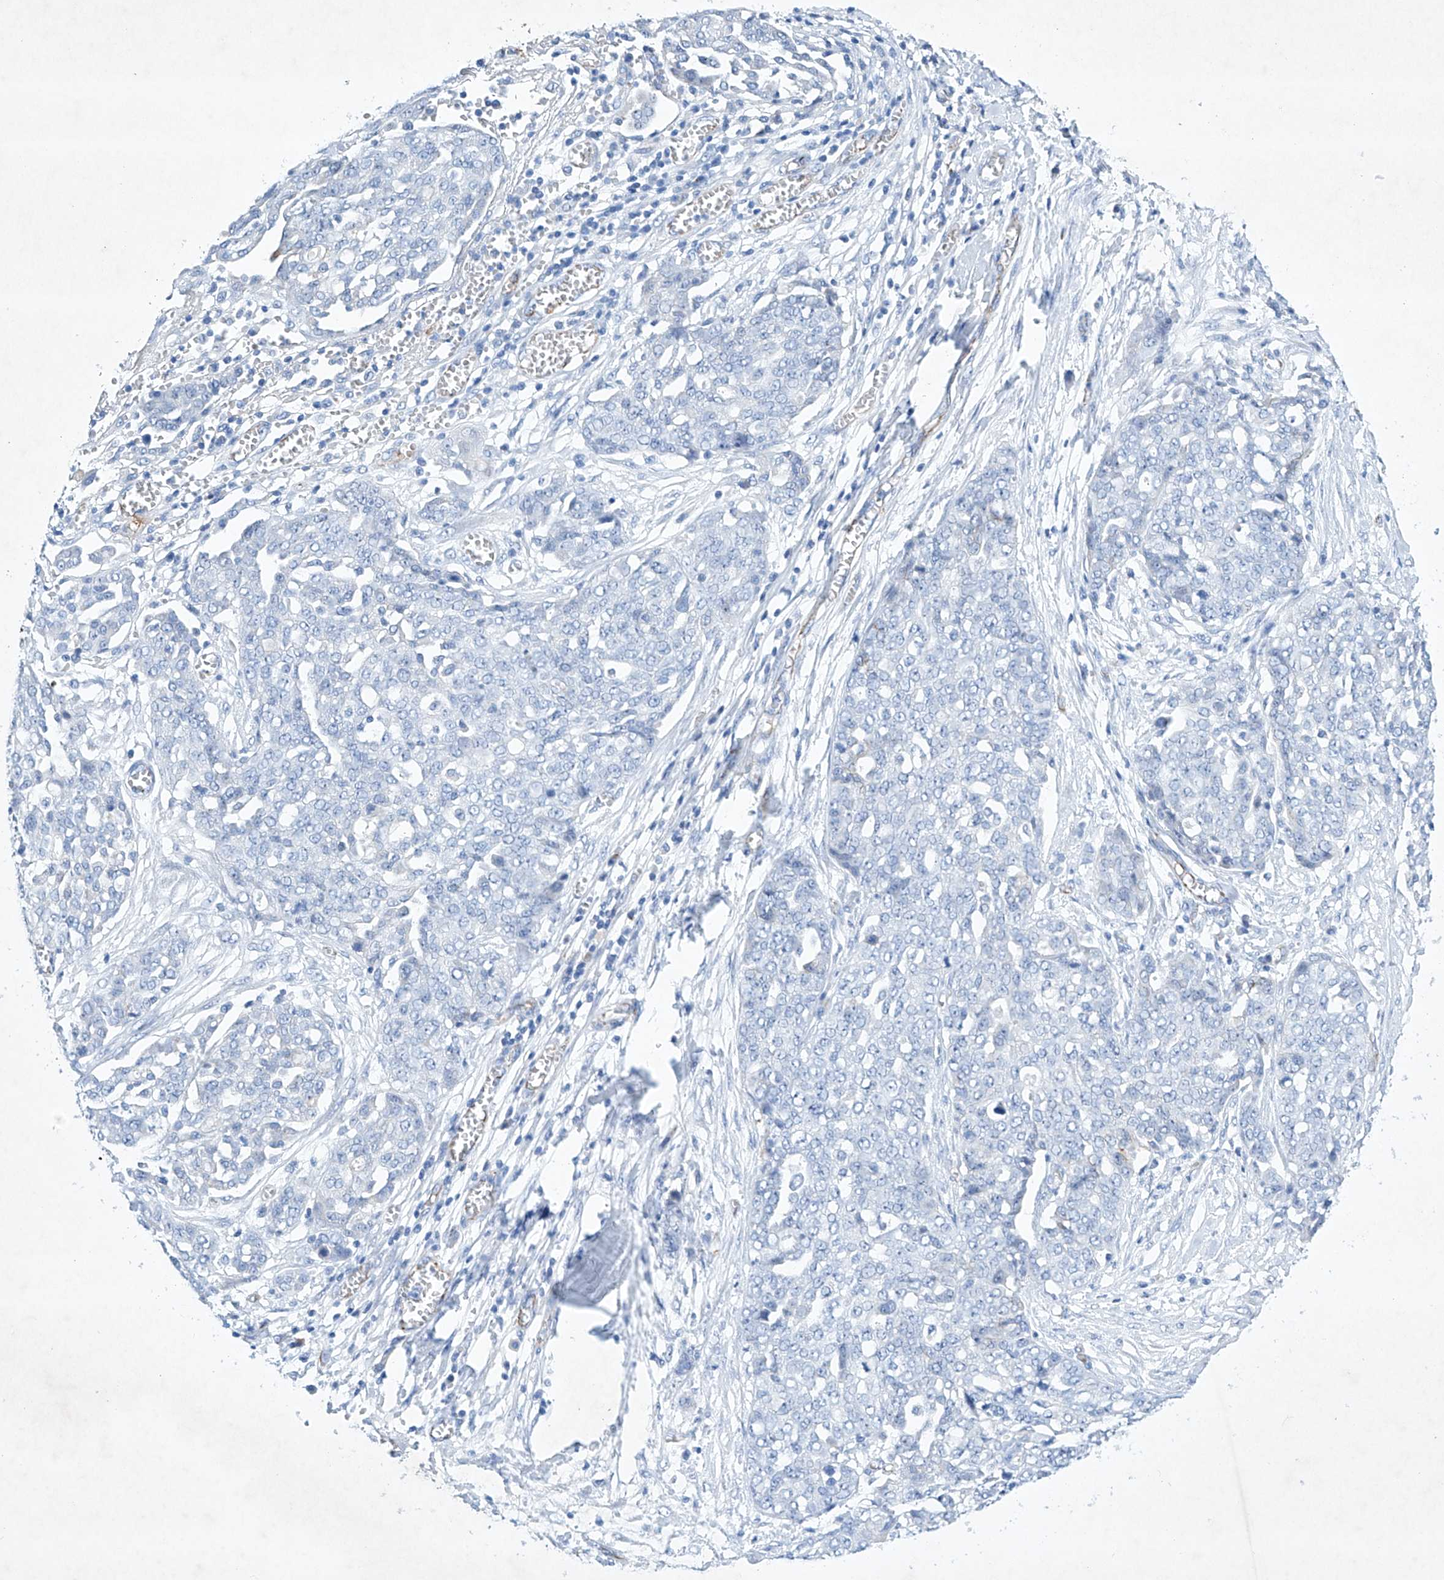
{"staining": {"intensity": "negative", "quantity": "none", "location": "none"}, "tissue": "ovarian cancer", "cell_type": "Tumor cells", "image_type": "cancer", "snomed": [{"axis": "morphology", "description": "Cystadenocarcinoma, serous, NOS"}, {"axis": "topography", "description": "Soft tissue"}, {"axis": "topography", "description": "Ovary"}], "caption": "This is an IHC histopathology image of serous cystadenocarcinoma (ovarian). There is no positivity in tumor cells.", "gene": "ETV7", "patient": {"sex": "female", "age": 57}}